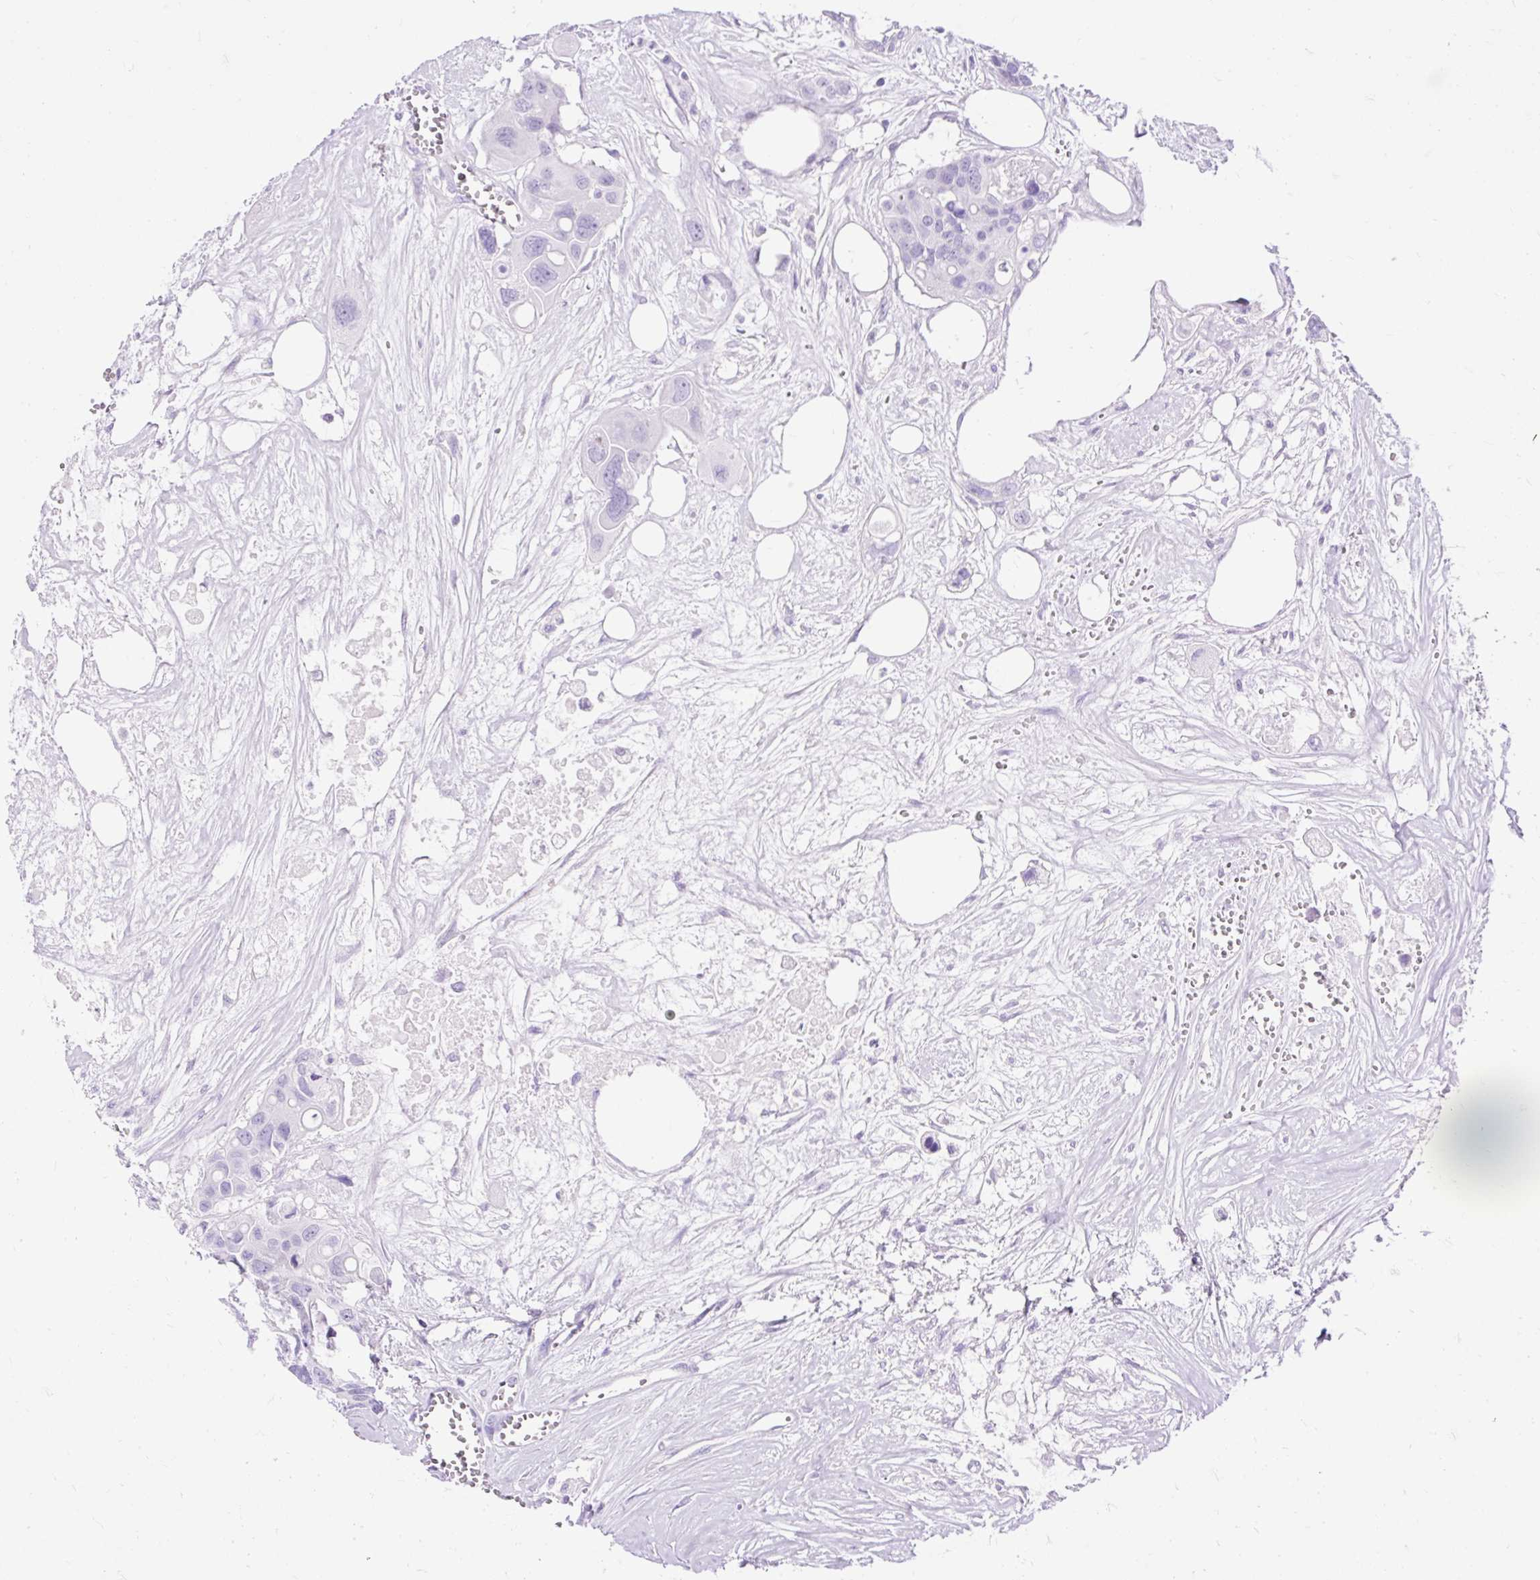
{"staining": {"intensity": "negative", "quantity": "none", "location": "none"}, "tissue": "colorectal cancer", "cell_type": "Tumor cells", "image_type": "cancer", "snomed": [{"axis": "morphology", "description": "Adenocarcinoma, NOS"}, {"axis": "topography", "description": "Colon"}], "caption": "Colorectal adenocarcinoma stained for a protein using IHC reveals no positivity tumor cells.", "gene": "HEY1", "patient": {"sex": "male", "age": 77}}